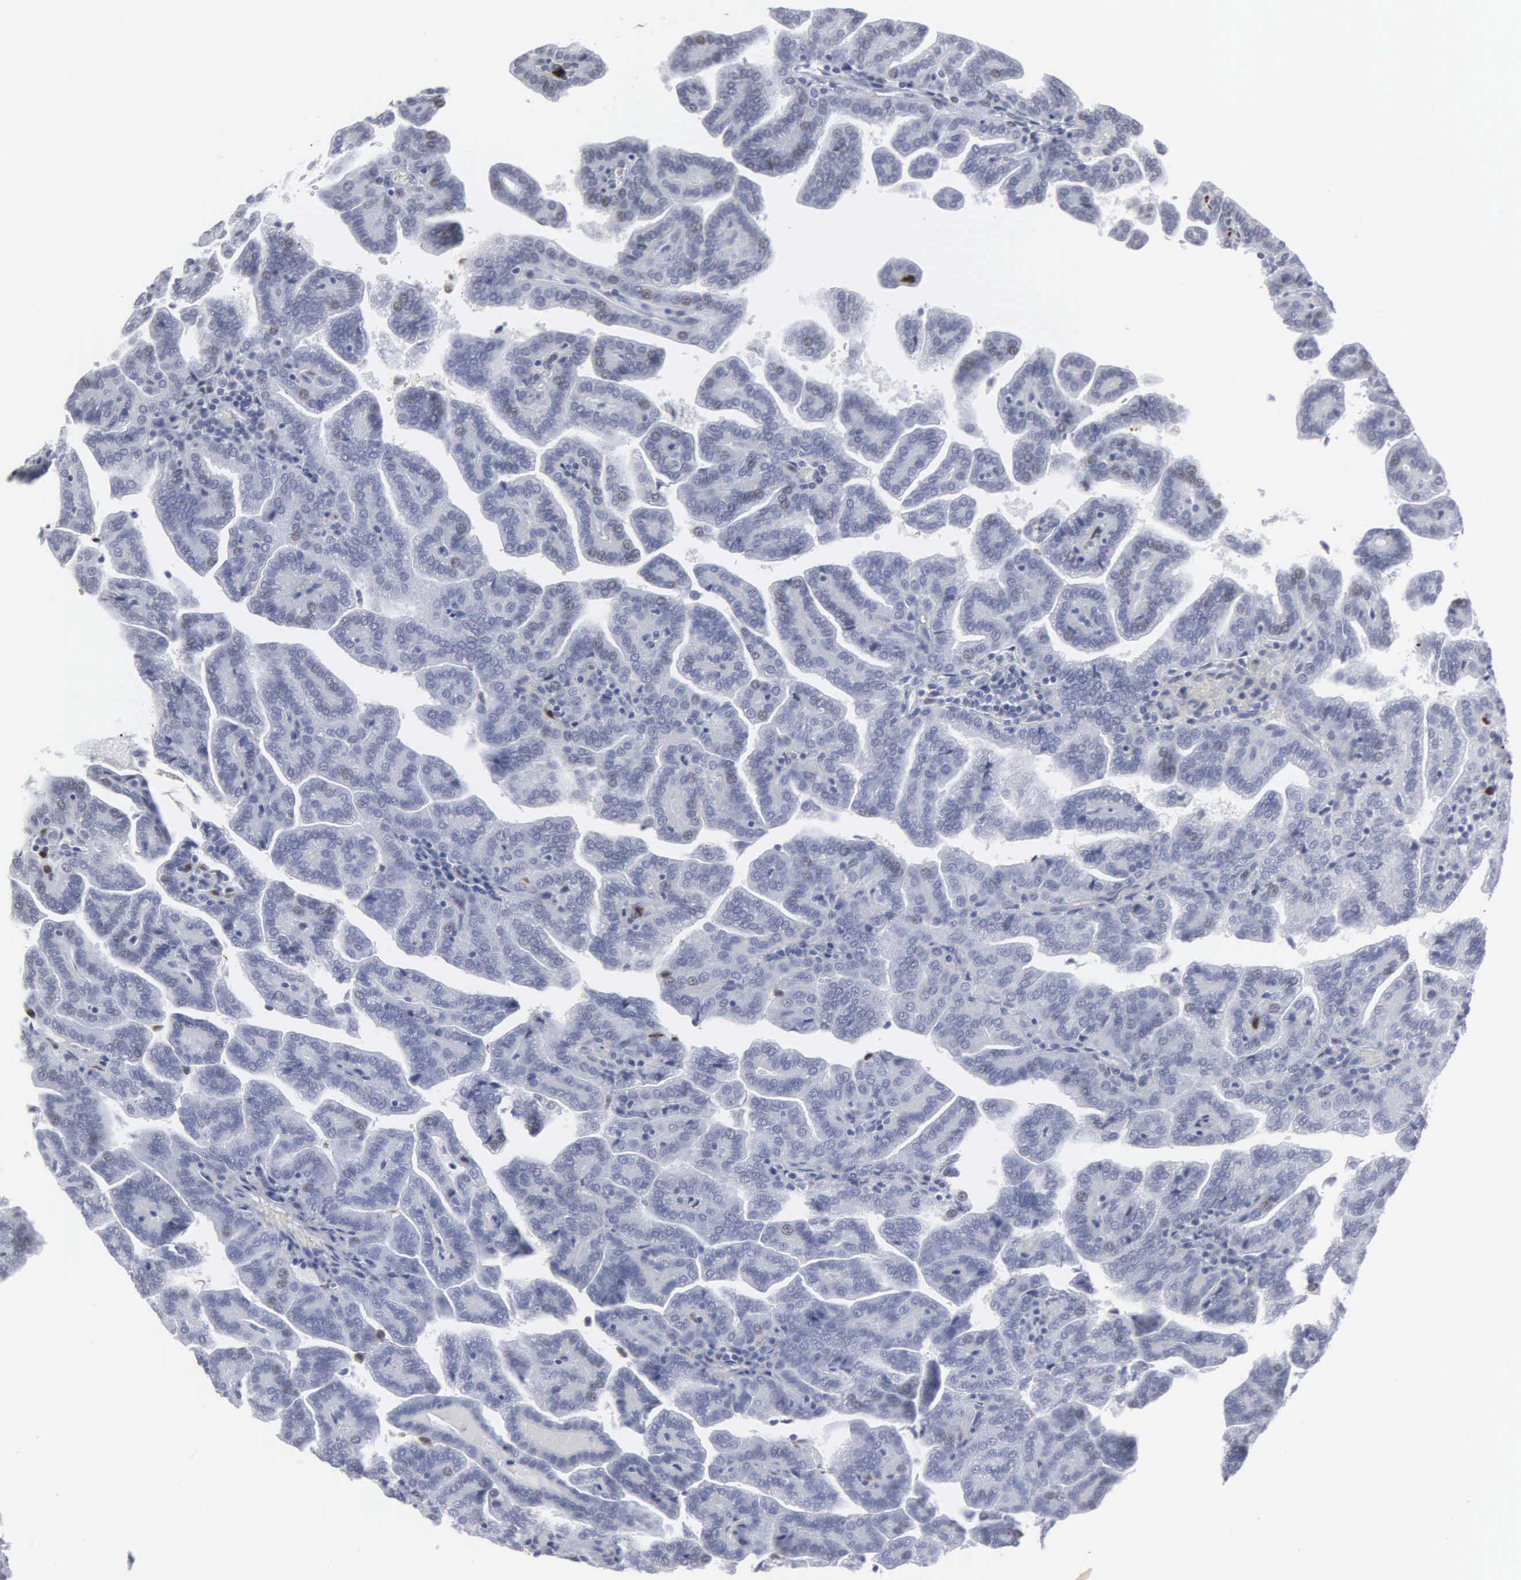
{"staining": {"intensity": "negative", "quantity": "none", "location": "none"}, "tissue": "renal cancer", "cell_type": "Tumor cells", "image_type": "cancer", "snomed": [{"axis": "morphology", "description": "Adenocarcinoma, NOS"}, {"axis": "topography", "description": "Kidney"}], "caption": "The histopathology image shows no staining of tumor cells in renal cancer. Nuclei are stained in blue.", "gene": "SPIN3", "patient": {"sex": "male", "age": 61}}